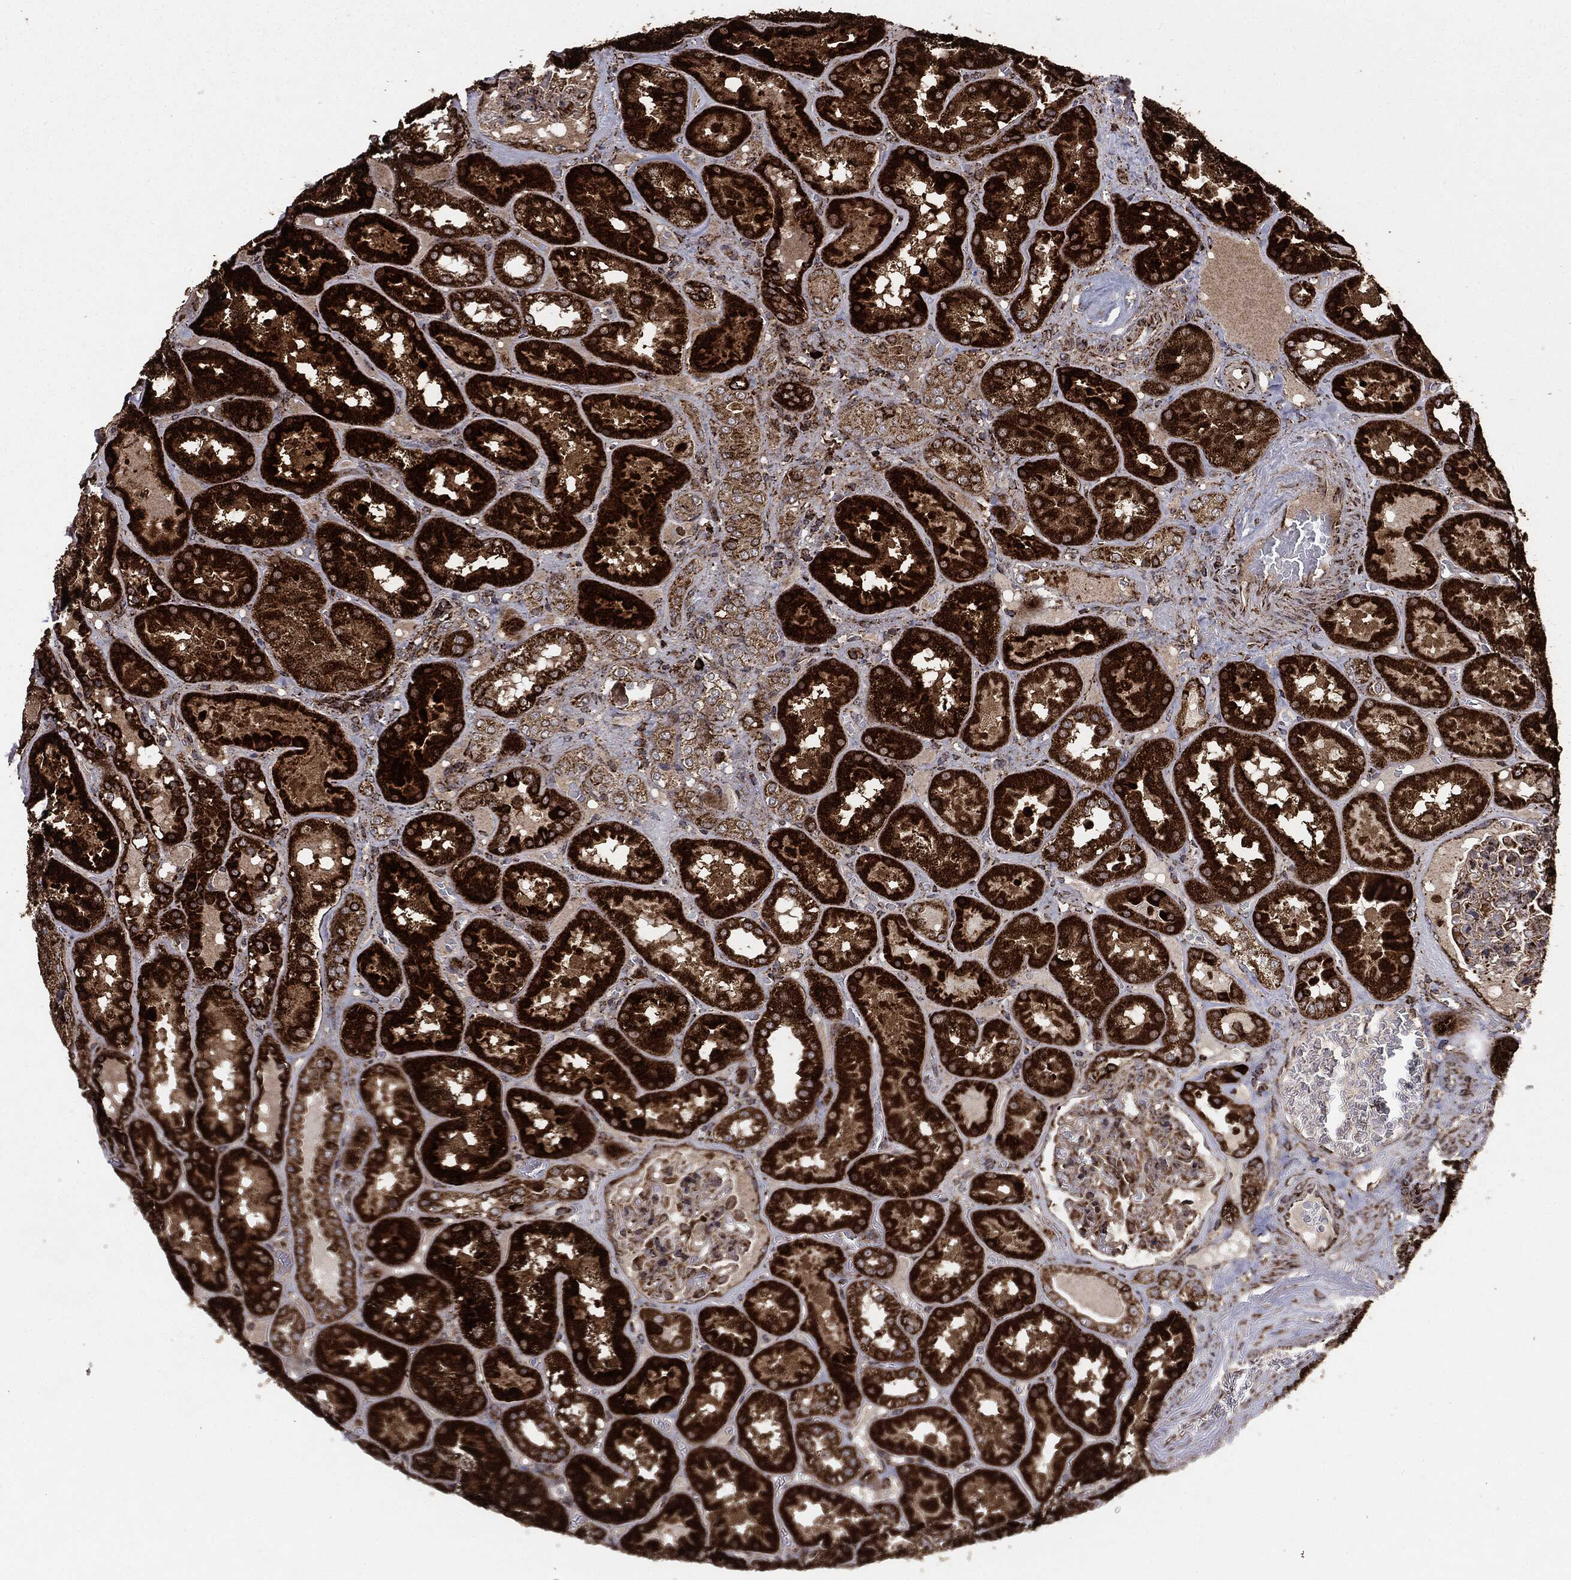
{"staining": {"intensity": "moderate", "quantity": "25%-75%", "location": "cytoplasmic/membranous"}, "tissue": "kidney", "cell_type": "Cells in glomeruli", "image_type": "normal", "snomed": [{"axis": "morphology", "description": "Normal tissue, NOS"}, {"axis": "topography", "description": "Kidney"}], "caption": "Protein staining by IHC demonstrates moderate cytoplasmic/membranous staining in approximately 25%-75% of cells in glomeruli in unremarkable kidney. (brown staining indicates protein expression, while blue staining denotes nuclei).", "gene": "MAP2K1", "patient": {"sex": "male", "age": 73}}